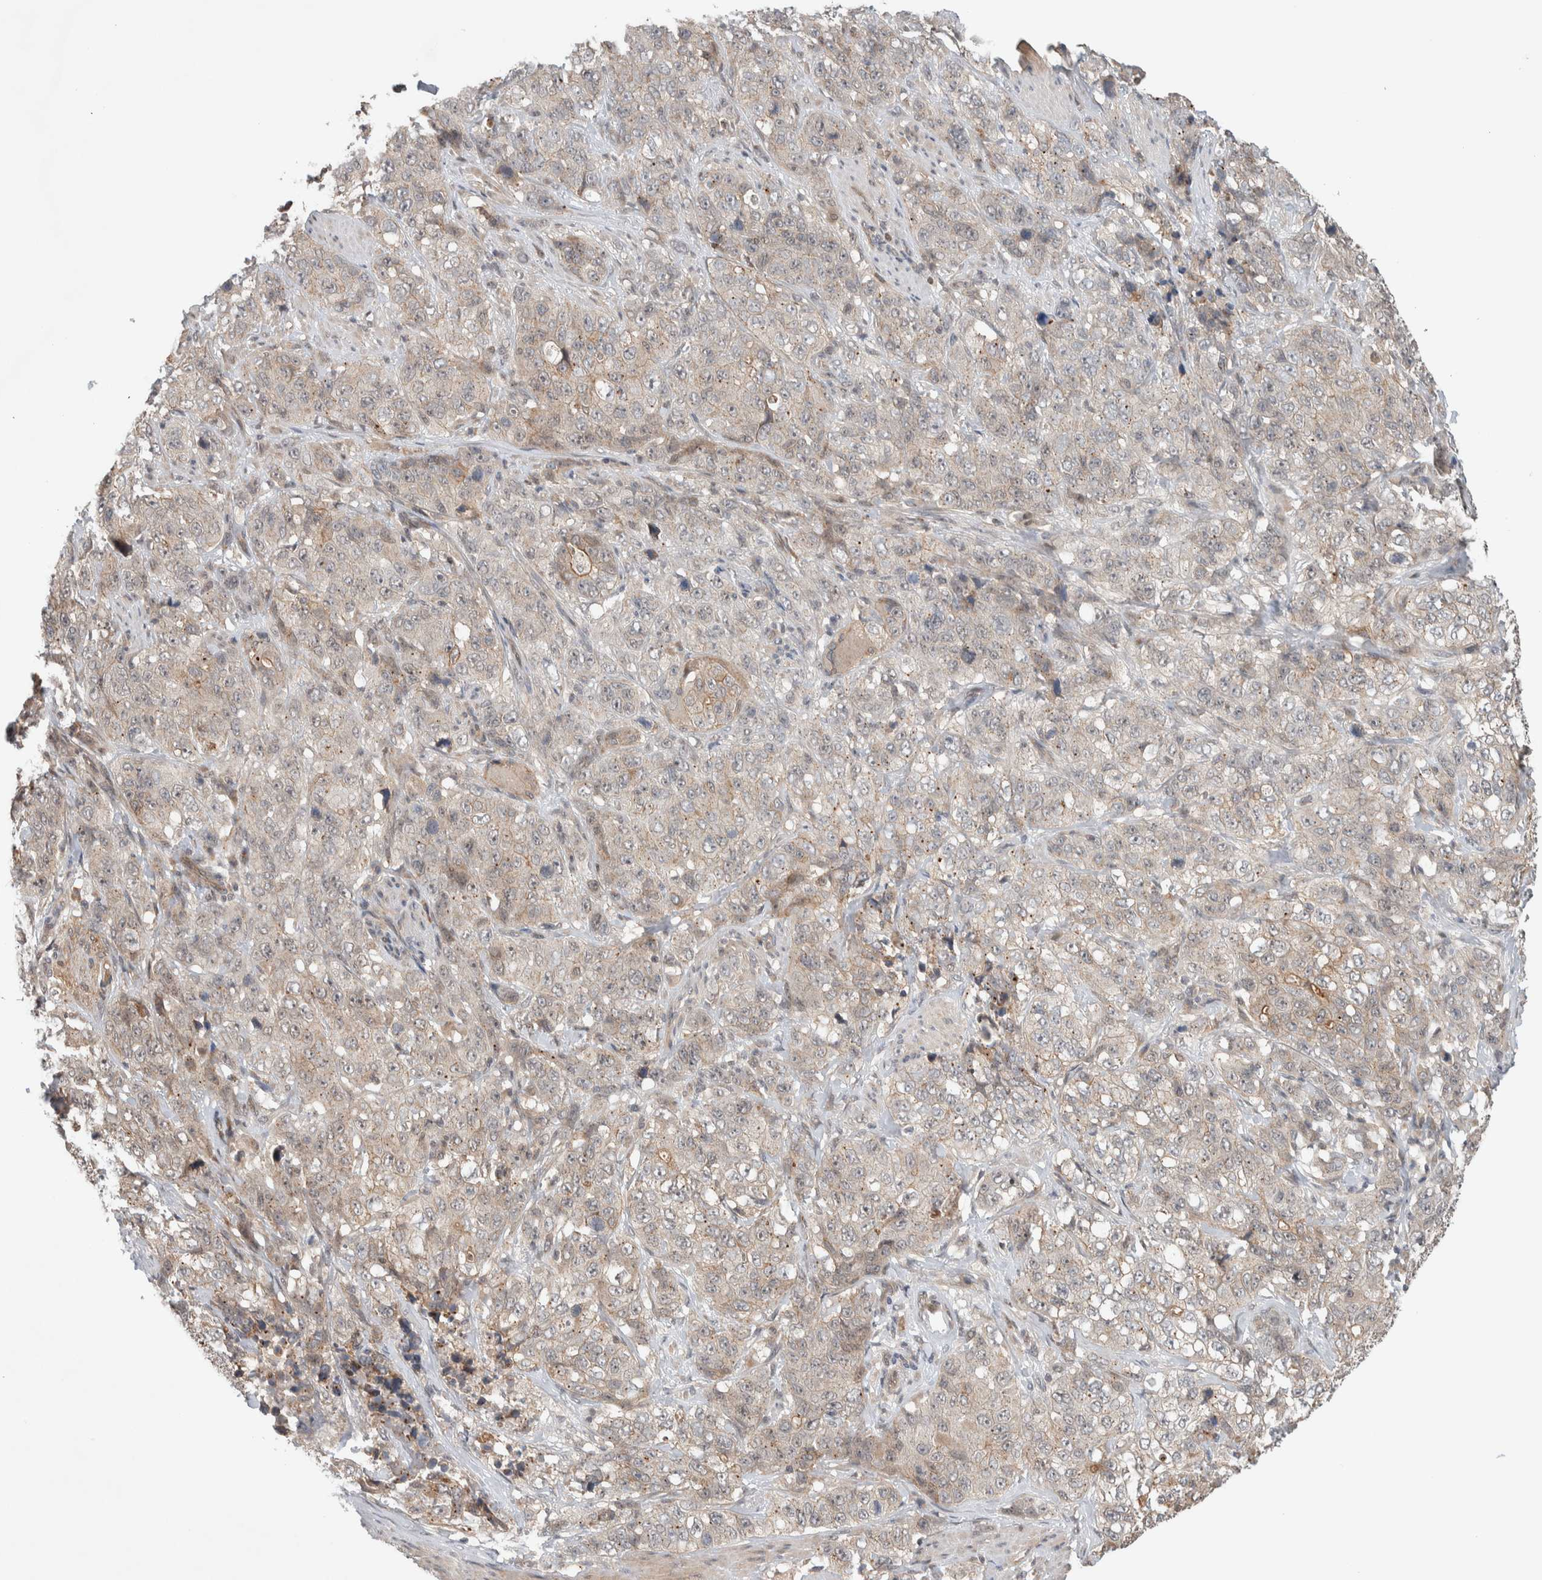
{"staining": {"intensity": "weak", "quantity": "25%-75%", "location": "cytoplasmic/membranous"}, "tissue": "stomach cancer", "cell_type": "Tumor cells", "image_type": "cancer", "snomed": [{"axis": "morphology", "description": "Adenocarcinoma, NOS"}, {"axis": "topography", "description": "Stomach"}], "caption": "Protein staining displays weak cytoplasmic/membranous positivity in approximately 25%-75% of tumor cells in stomach adenocarcinoma.", "gene": "DEPTOR", "patient": {"sex": "male", "age": 48}}